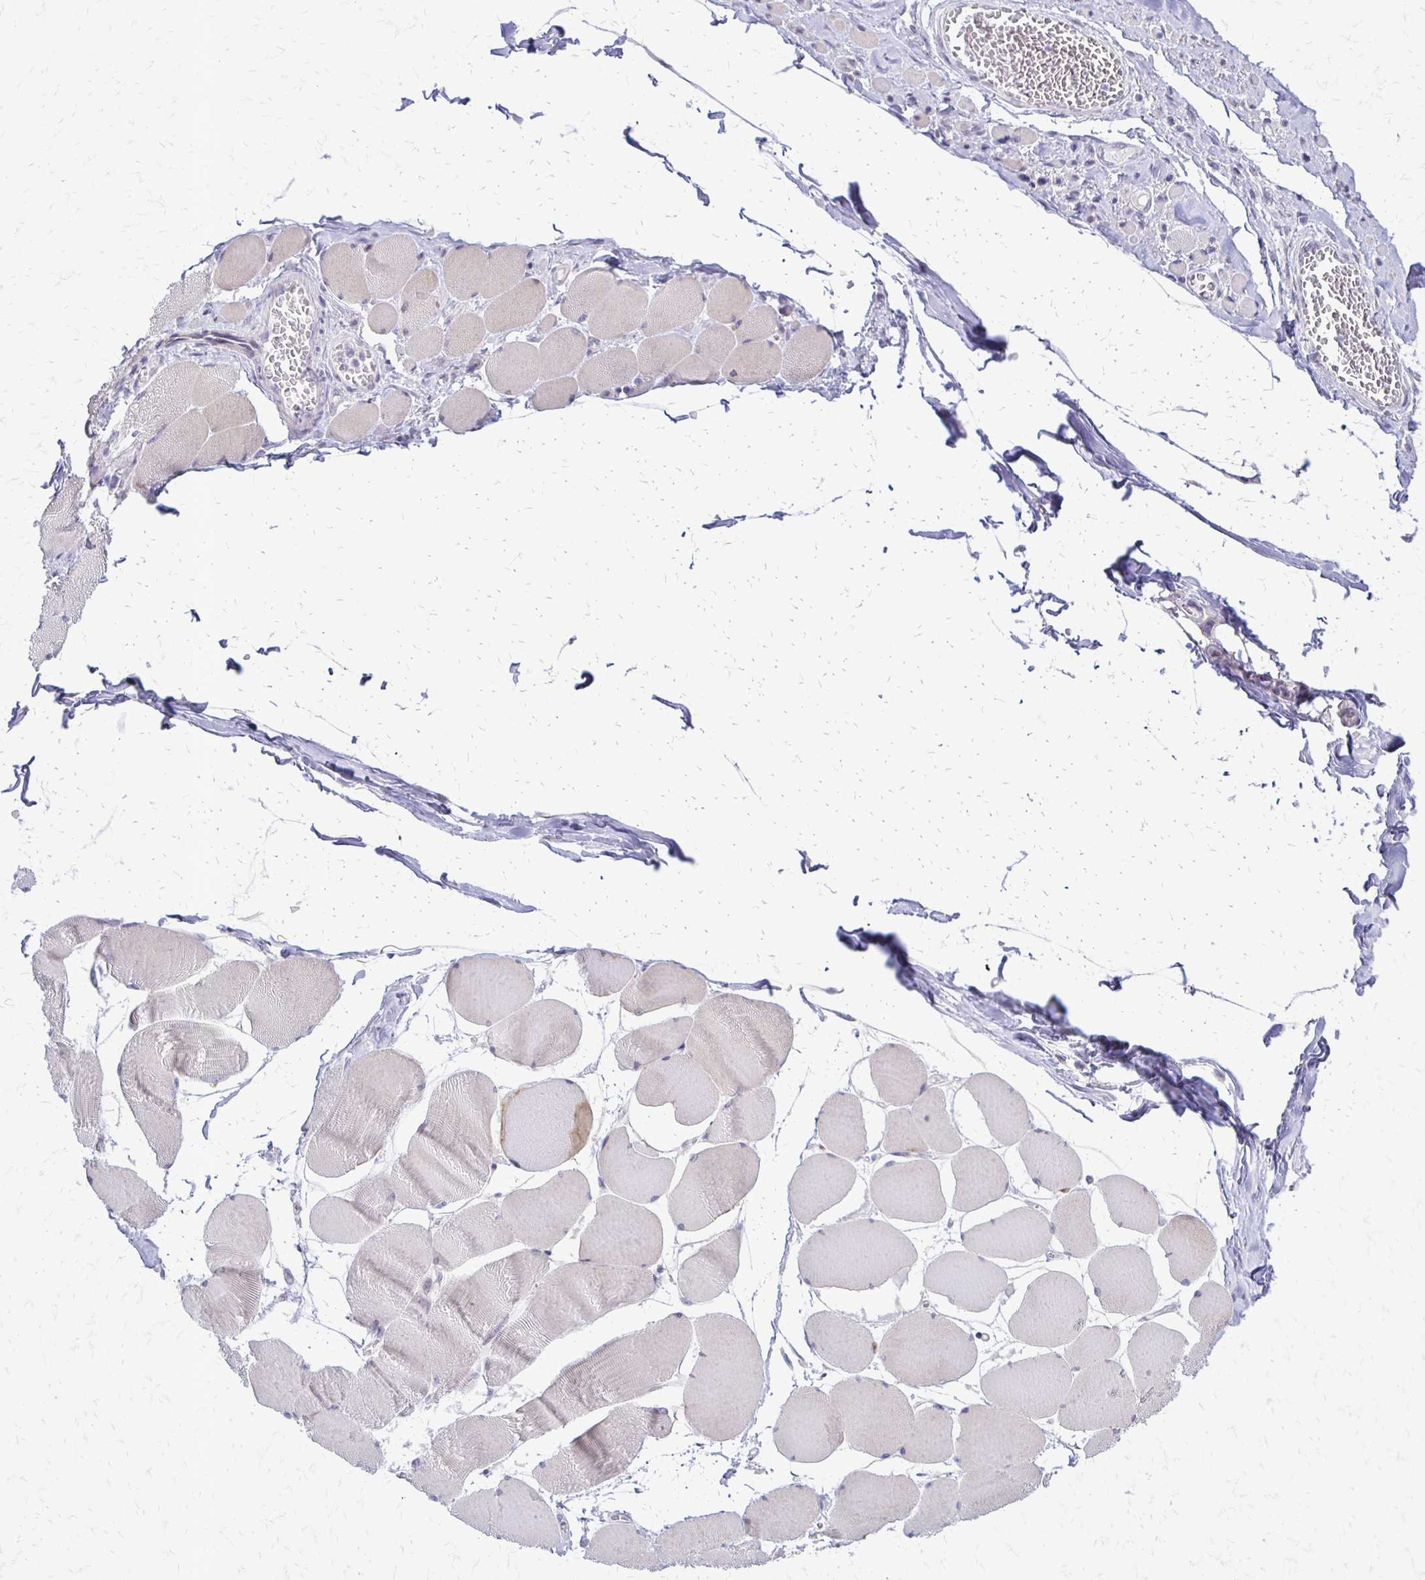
{"staining": {"intensity": "moderate", "quantity": "<25%", "location": "cytoplasmic/membranous"}, "tissue": "skeletal muscle", "cell_type": "Myocytes", "image_type": "normal", "snomed": [{"axis": "morphology", "description": "Normal tissue, NOS"}, {"axis": "topography", "description": "Skeletal muscle"}], "caption": "An immunohistochemistry (IHC) image of normal tissue is shown. Protein staining in brown shows moderate cytoplasmic/membranous positivity in skeletal muscle within myocytes. Nuclei are stained in blue.", "gene": "EPYC", "patient": {"sex": "female", "age": 75}}